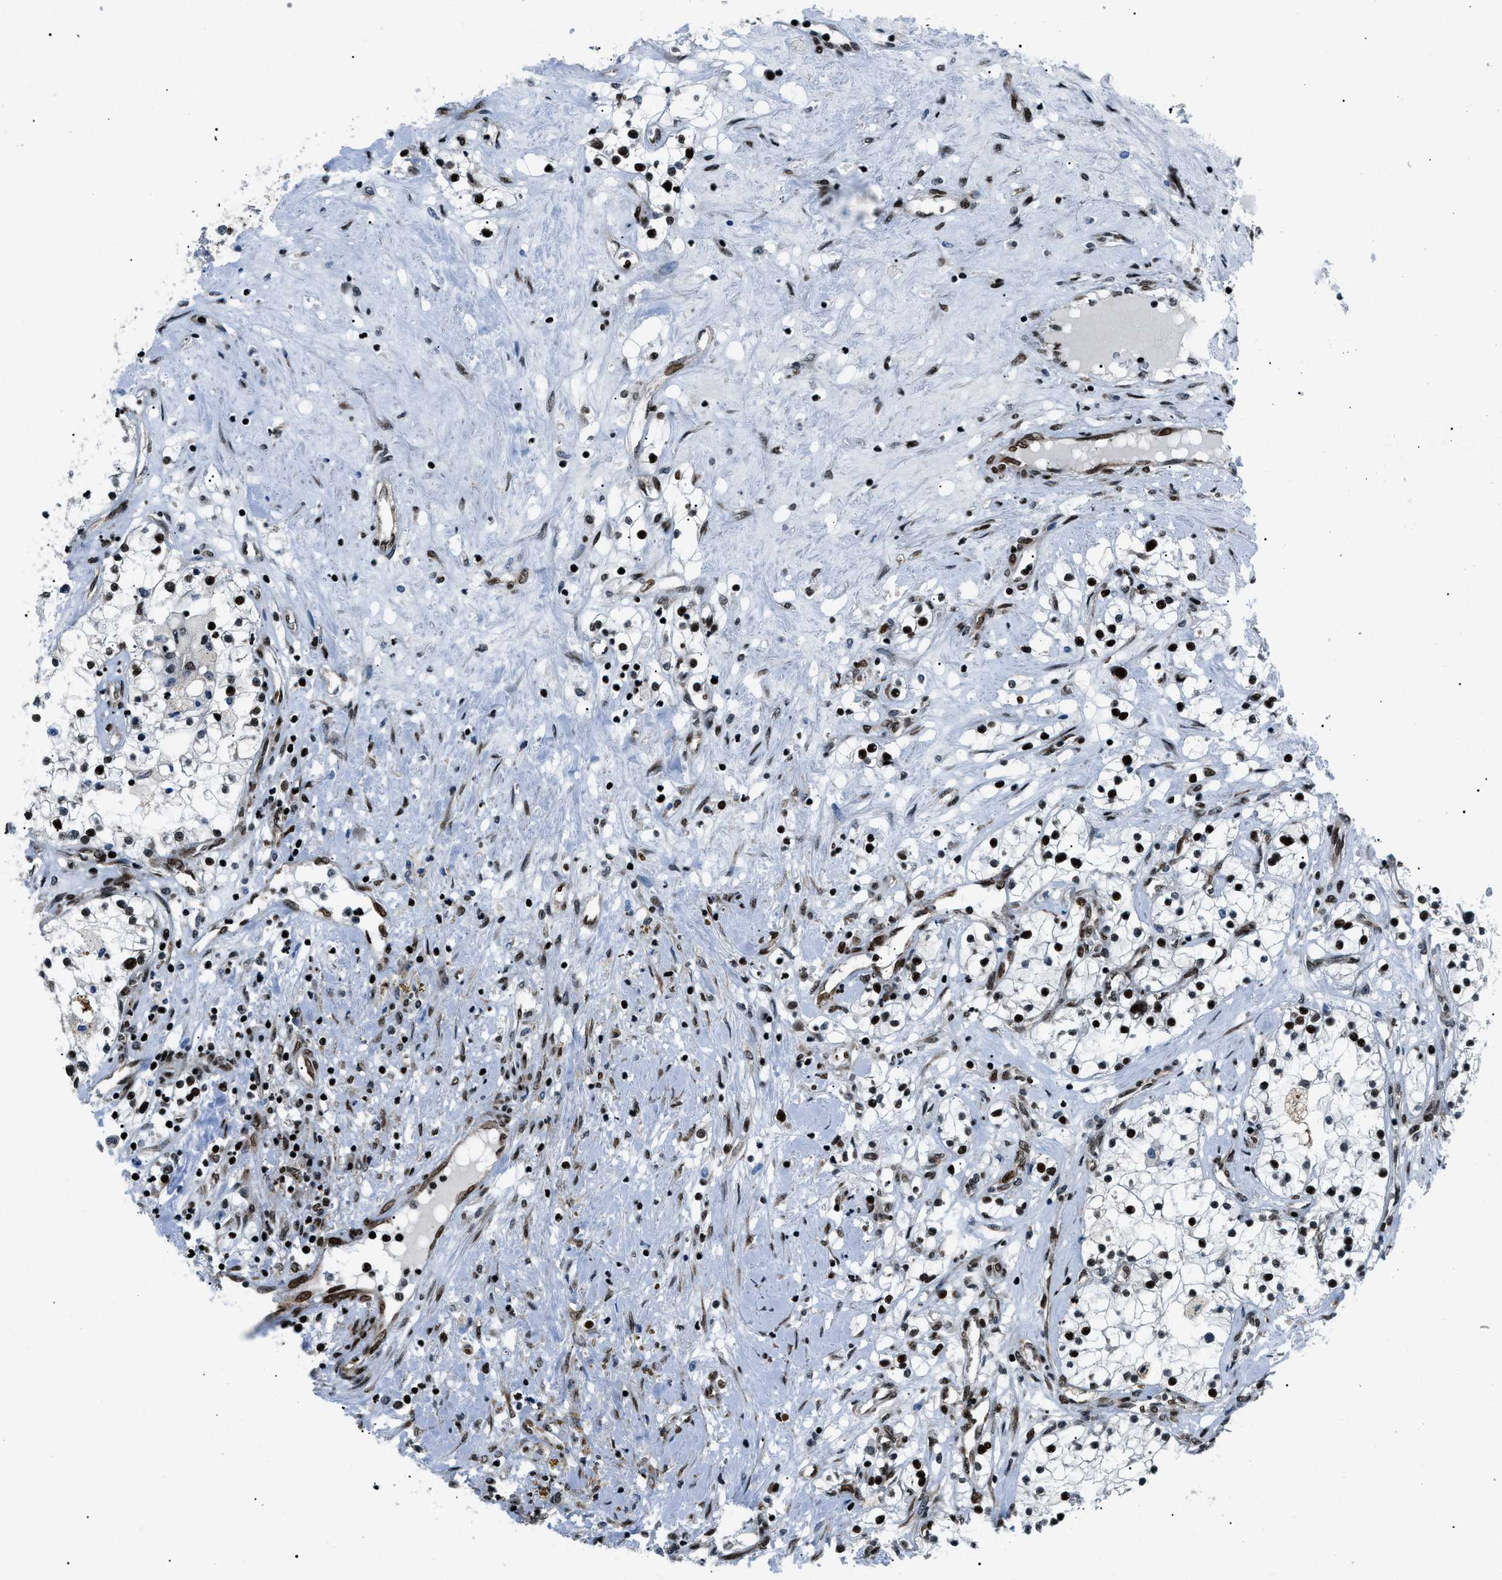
{"staining": {"intensity": "strong", "quantity": "25%-75%", "location": "nuclear"}, "tissue": "renal cancer", "cell_type": "Tumor cells", "image_type": "cancer", "snomed": [{"axis": "morphology", "description": "Adenocarcinoma, NOS"}, {"axis": "topography", "description": "Kidney"}], "caption": "Protein staining of renal cancer tissue exhibits strong nuclear staining in approximately 25%-75% of tumor cells. (IHC, brightfield microscopy, high magnification).", "gene": "HNRNPK", "patient": {"sex": "male", "age": 68}}